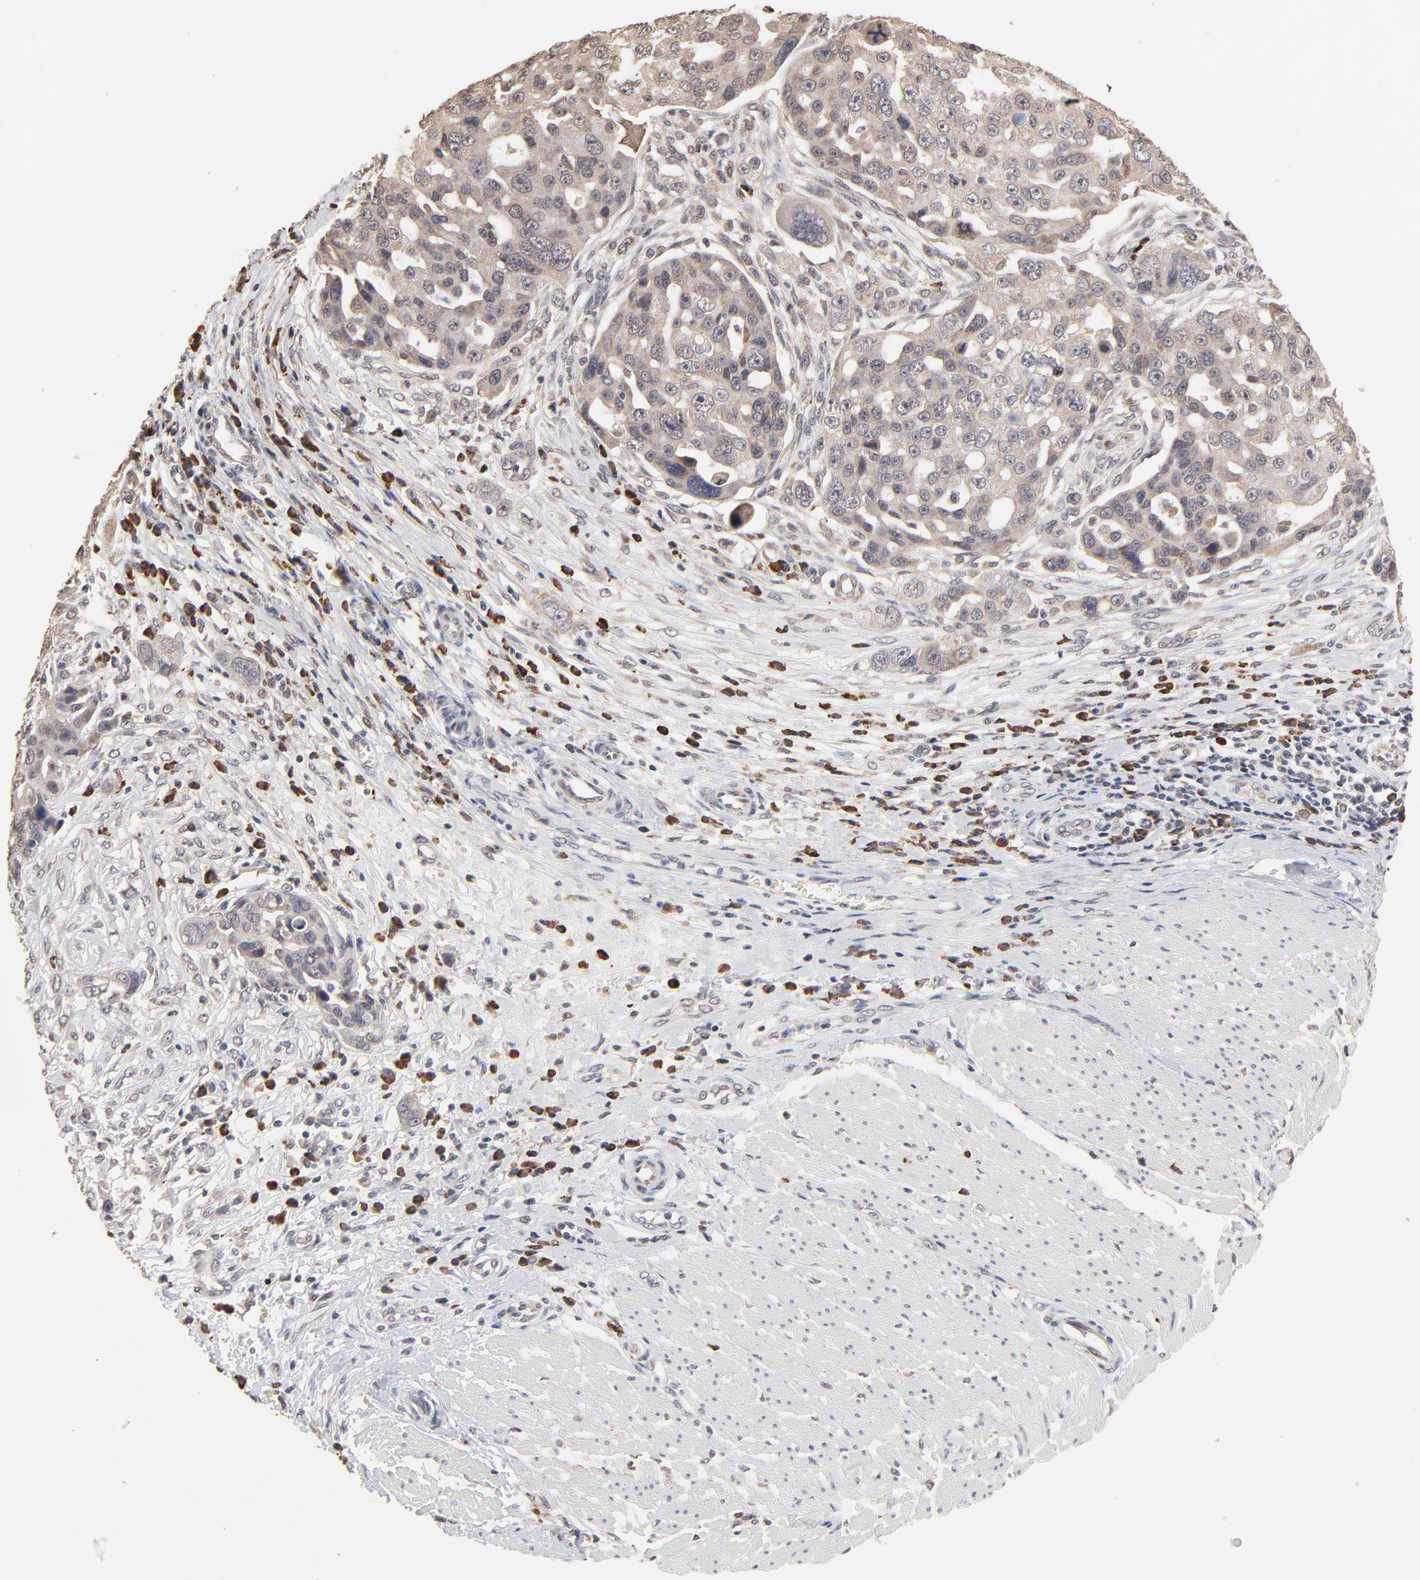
{"staining": {"intensity": "weak", "quantity": "25%-75%", "location": "cytoplasmic/membranous"}, "tissue": "ovarian cancer", "cell_type": "Tumor cells", "image_type": "cancer", "snomed": [{"axis": "morphology", "description": "Carcinoma, endometroid"}, {"axis": "topography", "description": "Ovary"}], "caption": "Weak cytoplasmic/membranous staining is seen in about 25%-75% of tumor cells in endometroid carcinoma (ovarian). The staining is performed using DAB brown chromogen to label protein expression. The nuclei are counter-stained blue using hematoxylin.", "gene": "CHM", "patient": {"sex": "female", "age": 75}}